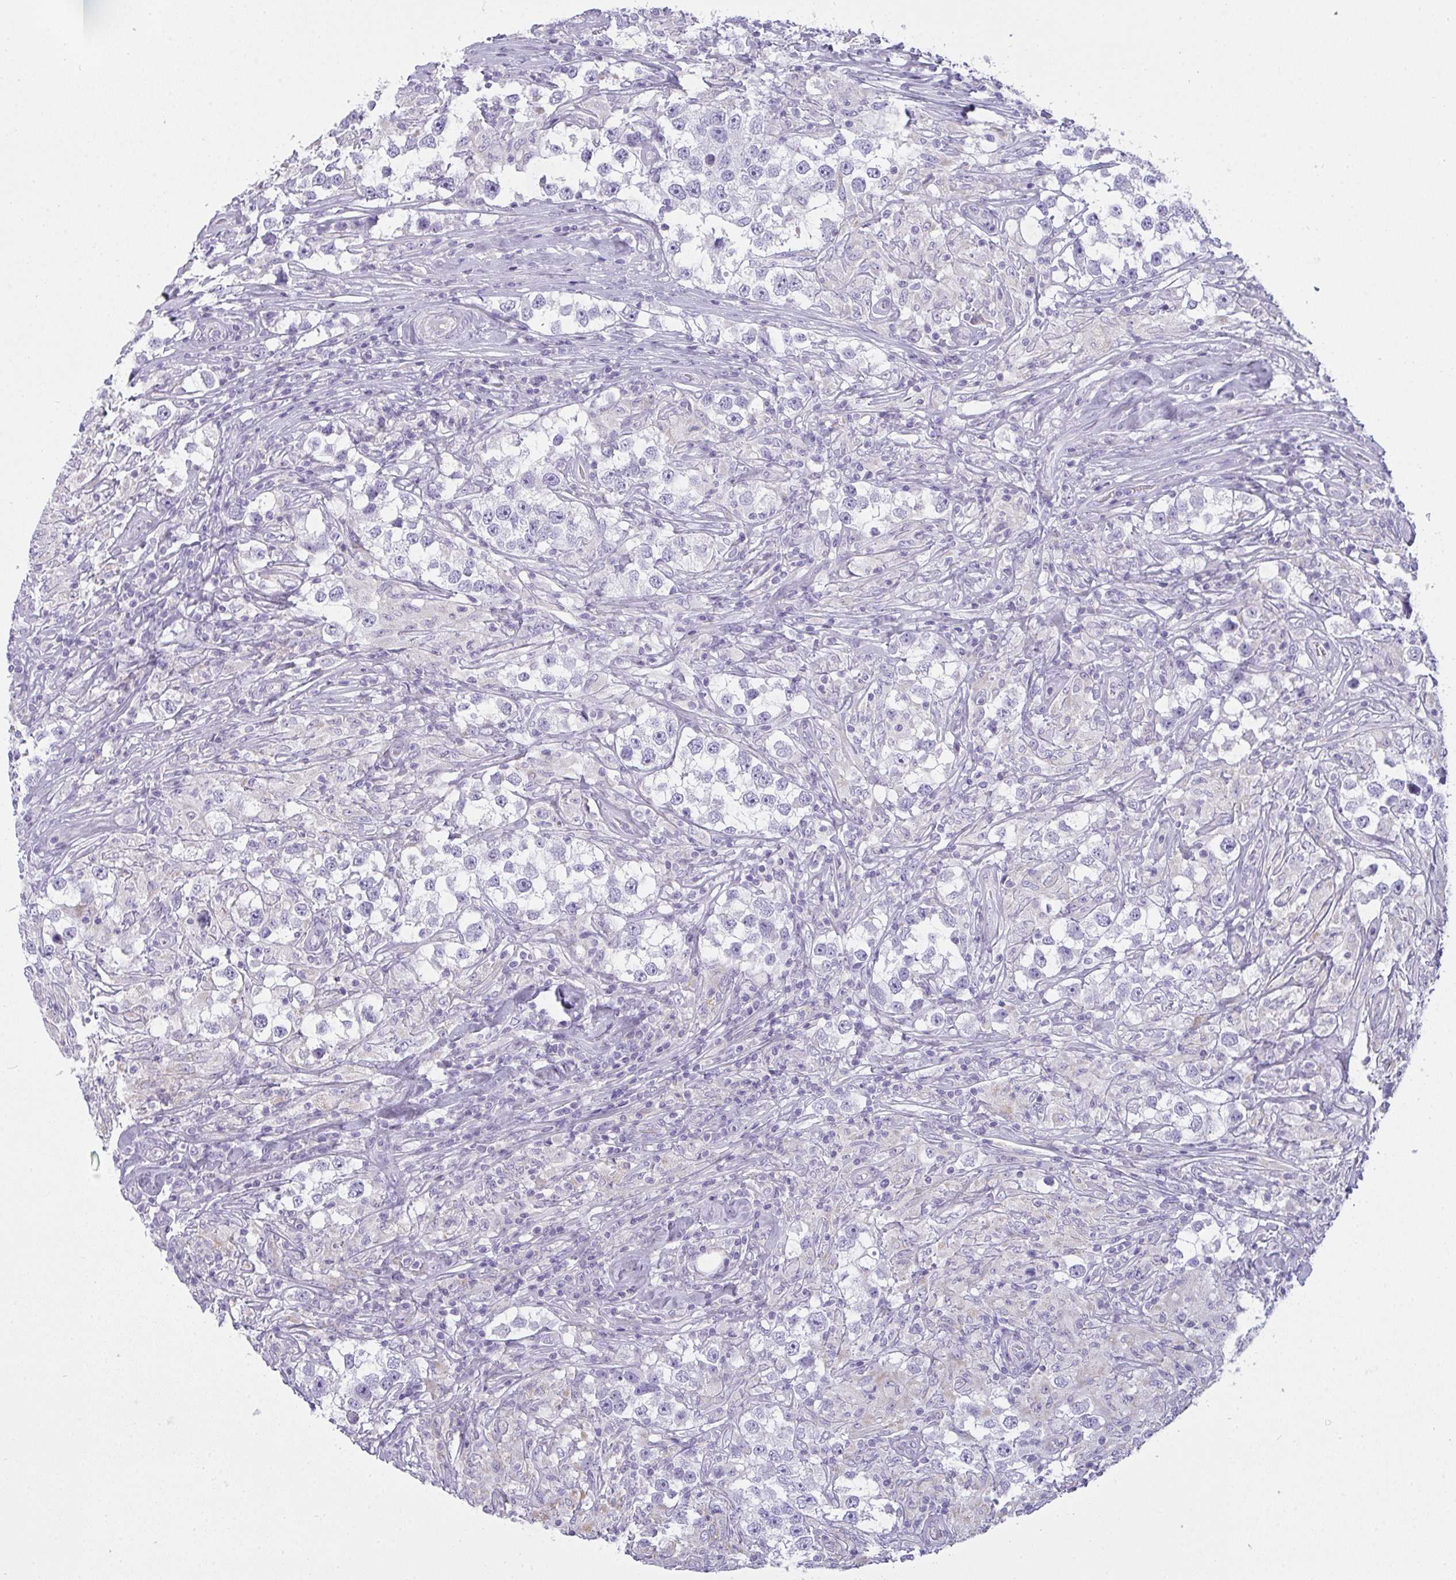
{"staining": {"intensity": "negative", "quantity": "none", "location": "none"}, "tissue": "testis cancer", "cell_type": "Tumor cells", "image_type": "cancer", "snomed": [{"axis": "morphology", "description": "Seminoma, NOS"}, {"axis": "topography", "description": "Testis"}], "caption": "Immunohistochemistry histopathology image of neoplastic tissue: human testis seminoma stained with DAB displays no significant protein staining in tumor cells.", "gene": "GSDMB", "patient": {"sex": "male", "age": 46}}